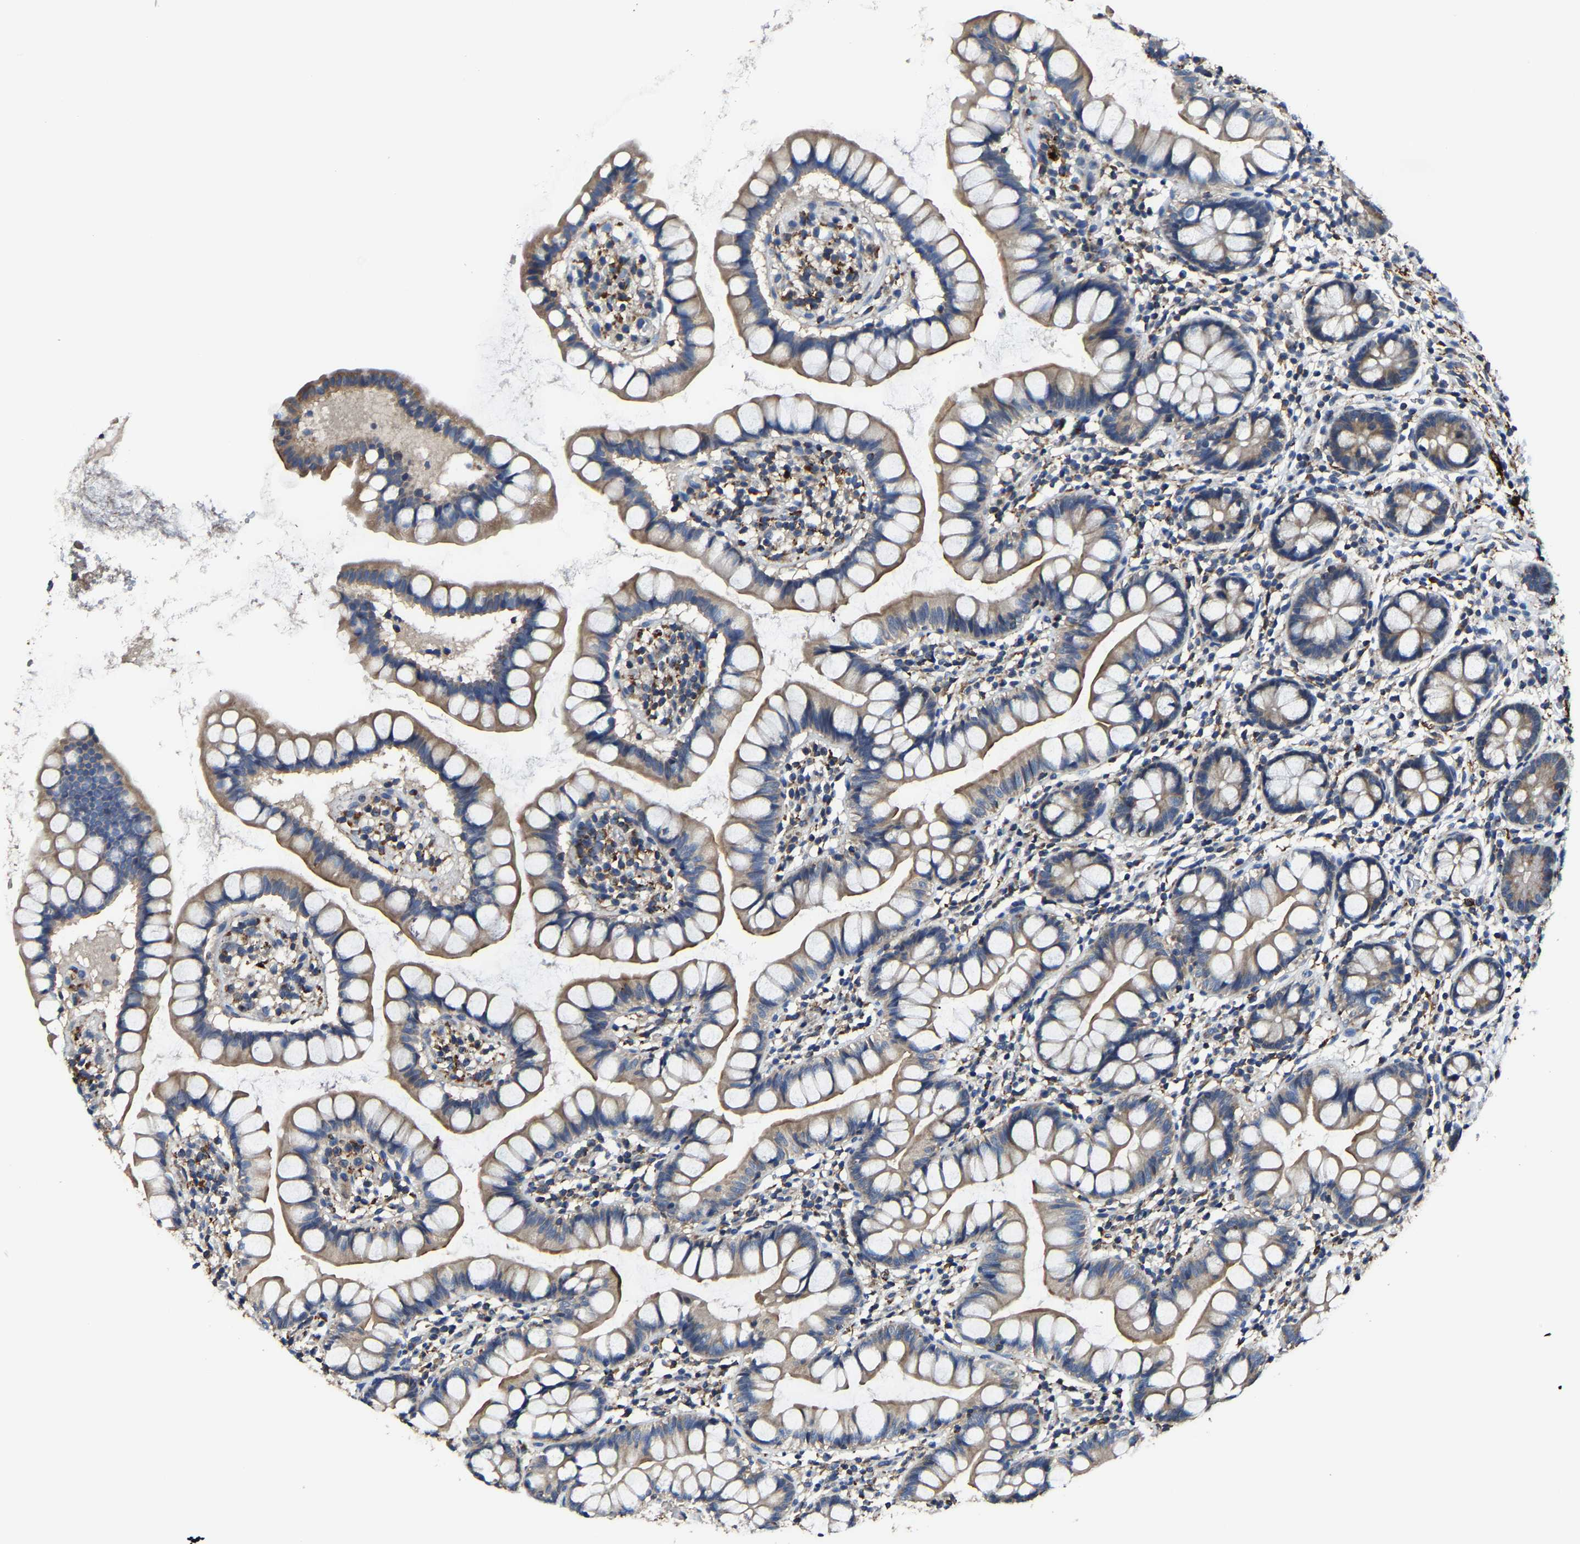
{"staining": {"intensity": "weak", "quantity": ">75%", "location": "cytoplasmic/membranous"}, "tissue": "small intestine", "cell_type": "Glandular cells", "image_type": "normal", "snomed": [{"axis": "morphology", "description": "Normal tissue, NOS"}, {"axis": "topography", "description": "Small intestine"}], "caption": "IHC photomicrograph of normal small intestine: human small intestine stained using IHC demonstrates low levels of weak protein expression localized specifically in the cytoplasmic/membranous of glandular cells, appearing as a cytoplasmic/membranous brown color.", "gene": "AGK", "patient": {"sex": "female", "age": 84}}